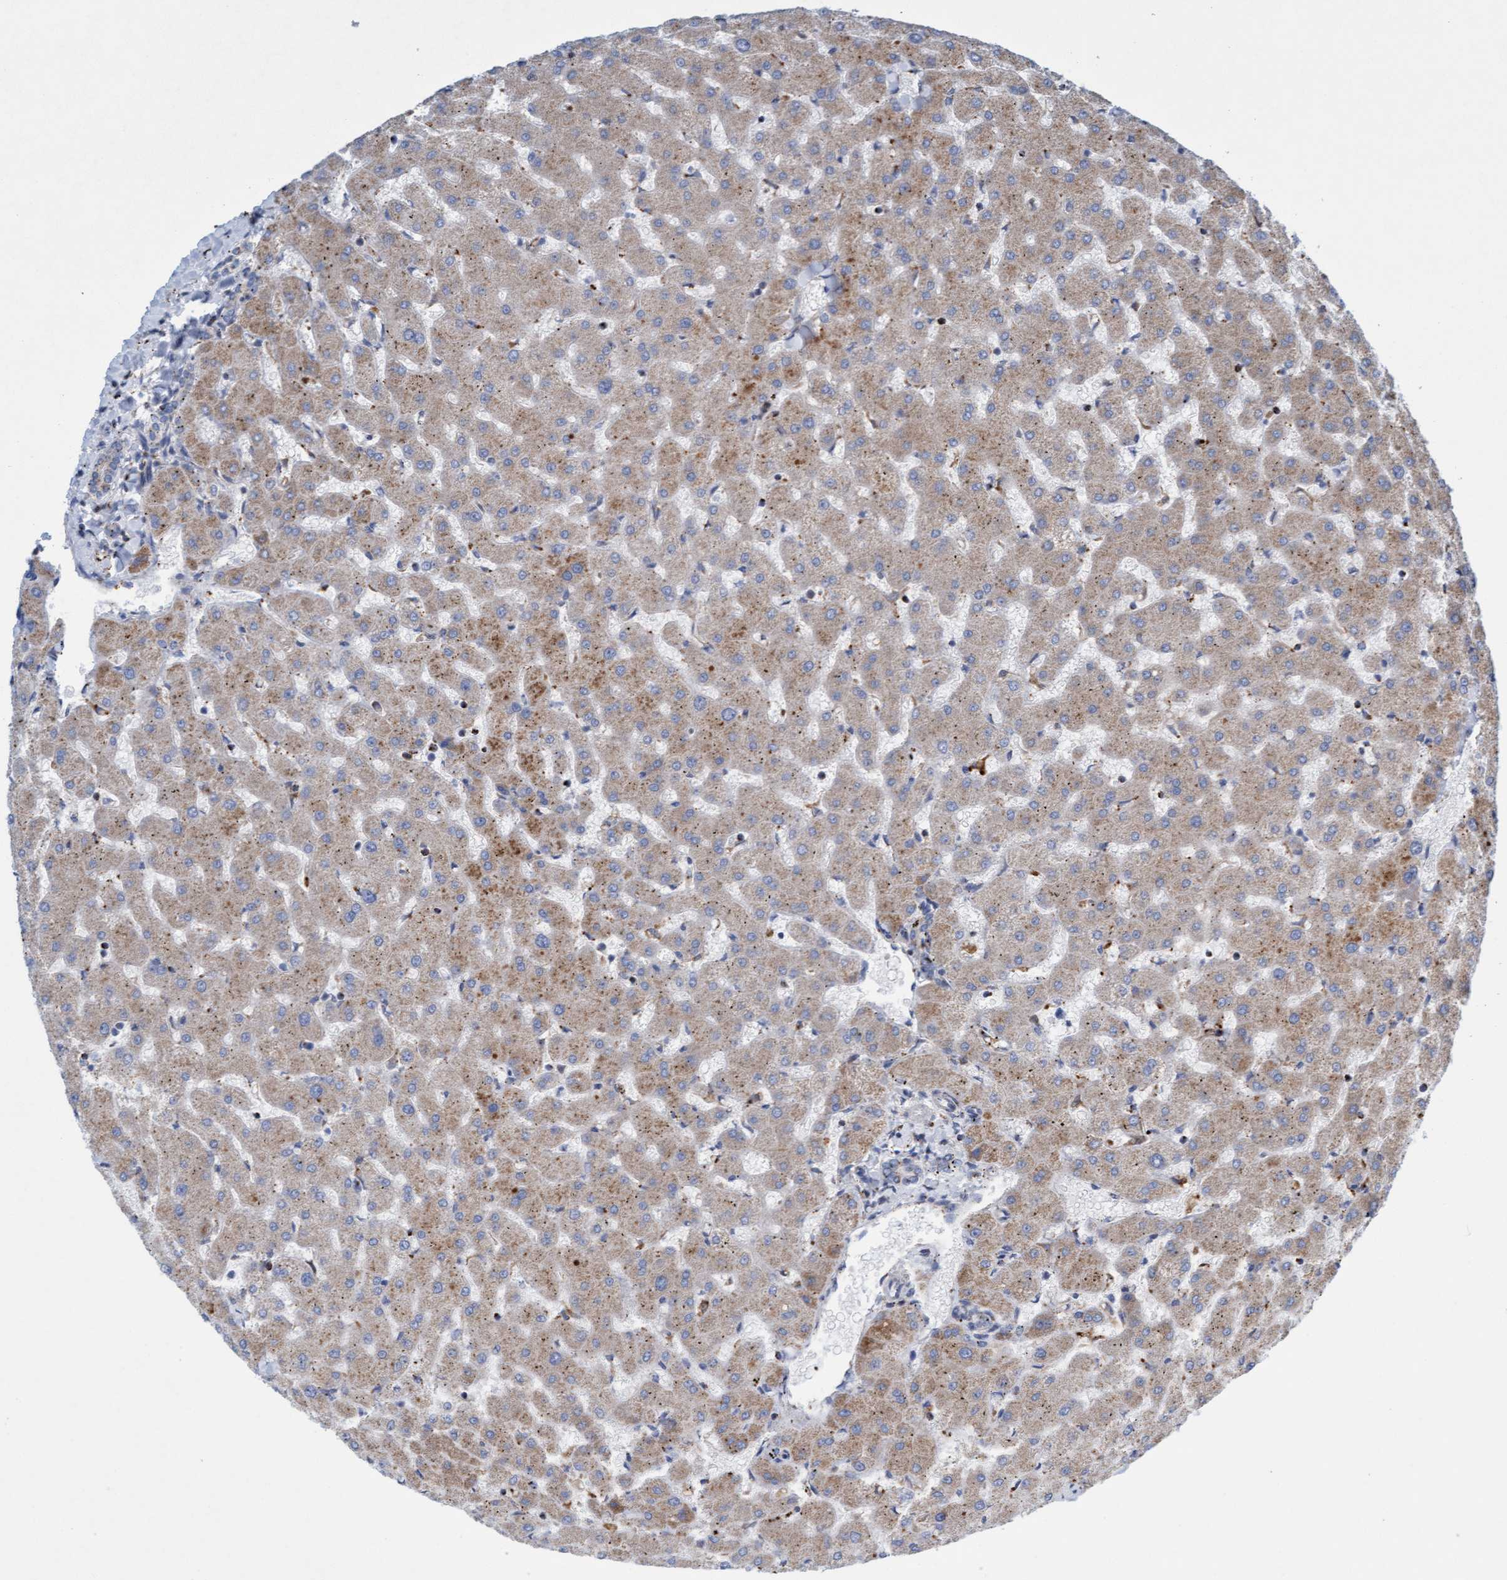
{"staining": {"intensity": "weak", "quantity": "<25%", "location": "cytoplasmic/membranous"}, "tissue": "liver", "cell_type": "Cholangiocytes", "image_type": "normal", "snomed": [{"axis": "morphology", "description": "Normal tissue, NOS"}, {"axis": "topography", "description": "Liver"}], "caption": "Immunohistochemistry of benign liver shows no positivity in cholangiocytes.", "gene": "SGSH", "patient": {"sex": "female", "age": 63}}